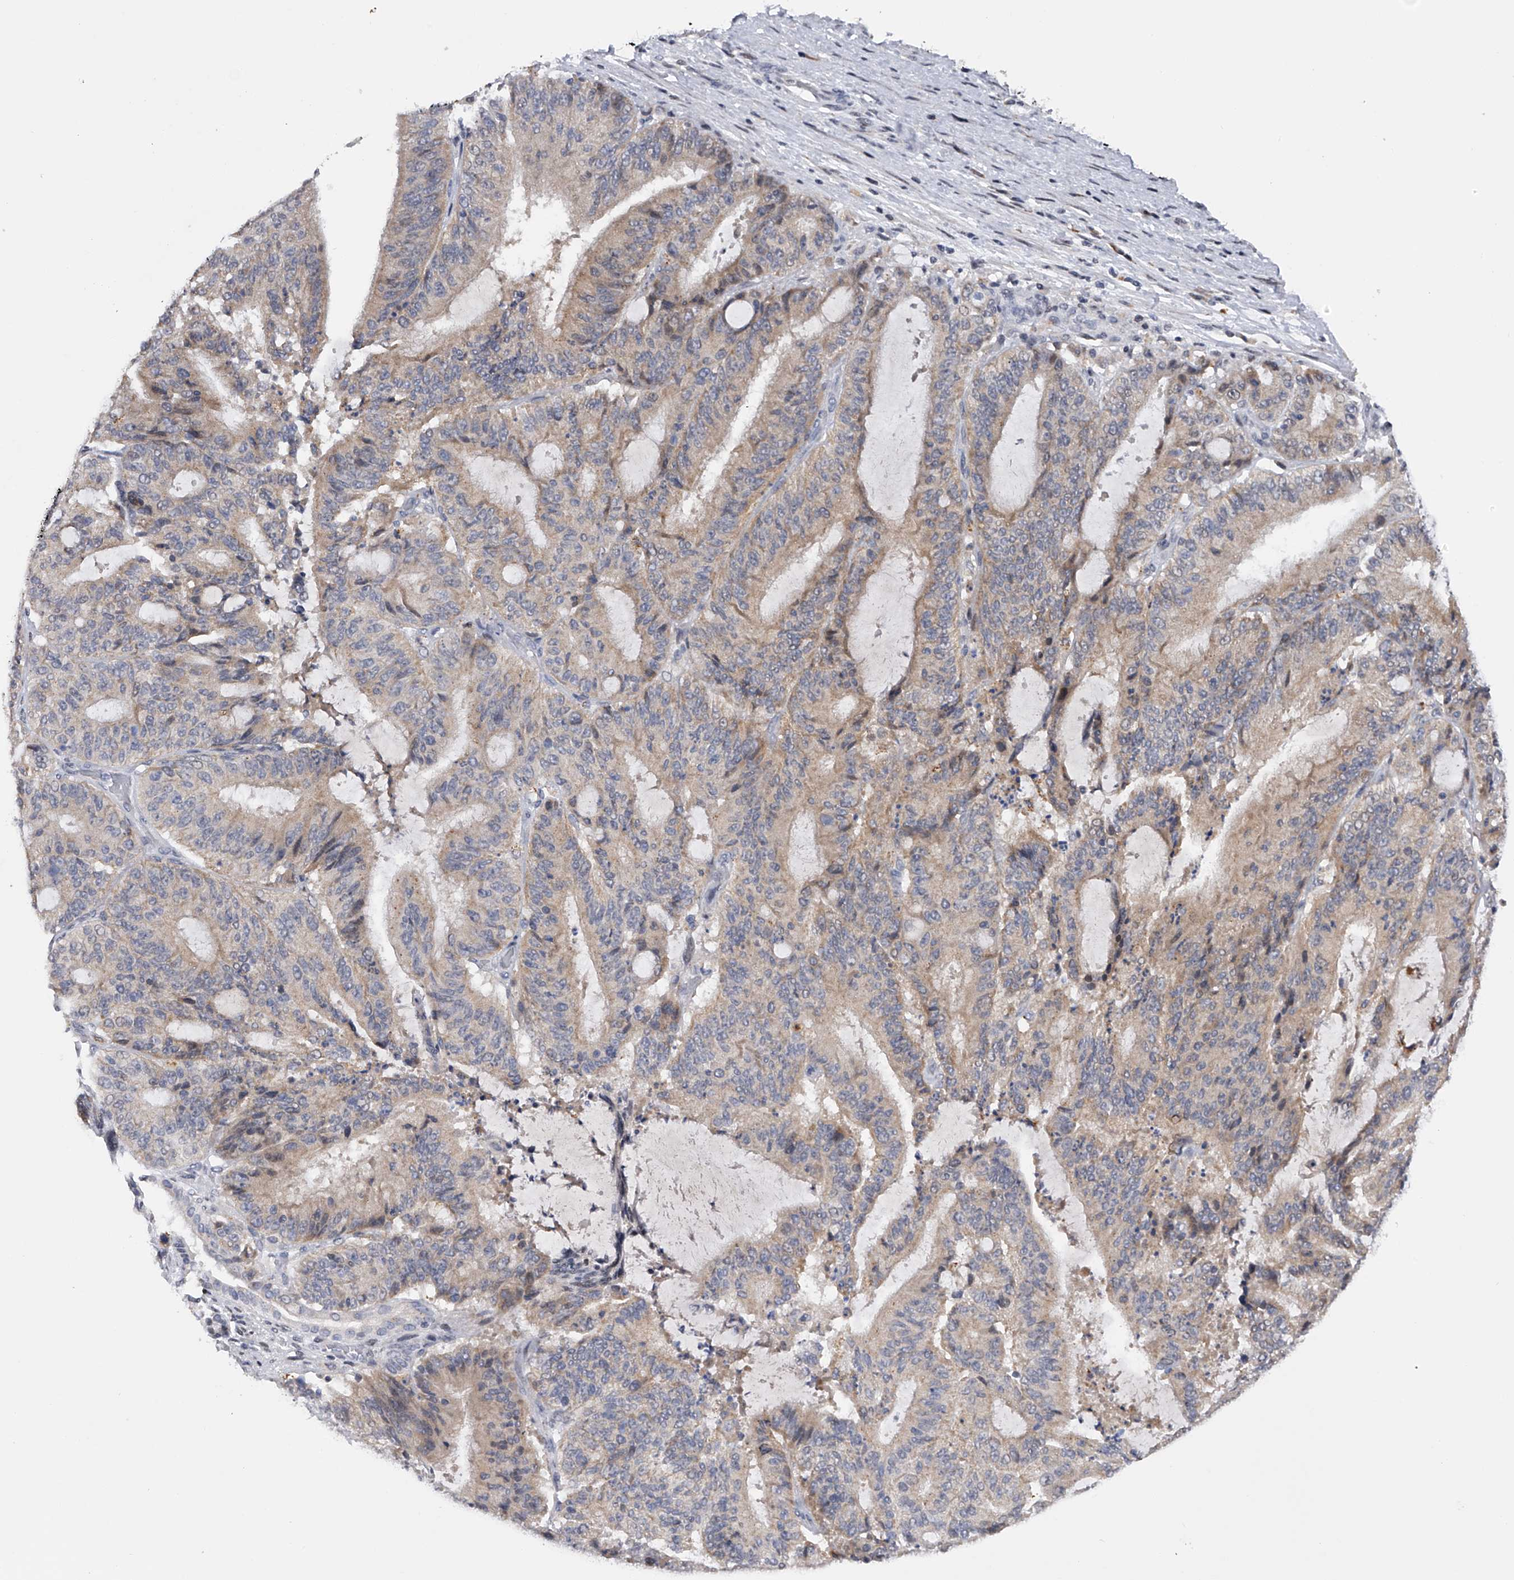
{"staining": {"intensity": "weak", "quantity": "<25%", "location": "cytoplasmic/membranous,nuclear"}, "tissue": "liver cancer", "cell_type": "Tumor cells", "image_type": "cancer", "snomed": [{"axis": "morphology", "description": "Normal tissue, NOS"}, {"axis": "morphology", "description": "Cholangiocarcinoma"}, {"axis": "topography", "description": "Liver"}, {"axis": "topography", "description": "Peripheral nerve tissue"}], "caption": "Tumor cells are negative for protein expression in human liver cholangiocarcinoma.", "gene": "RWDD2A", "patient": {"sex": "female", "age": 73}}